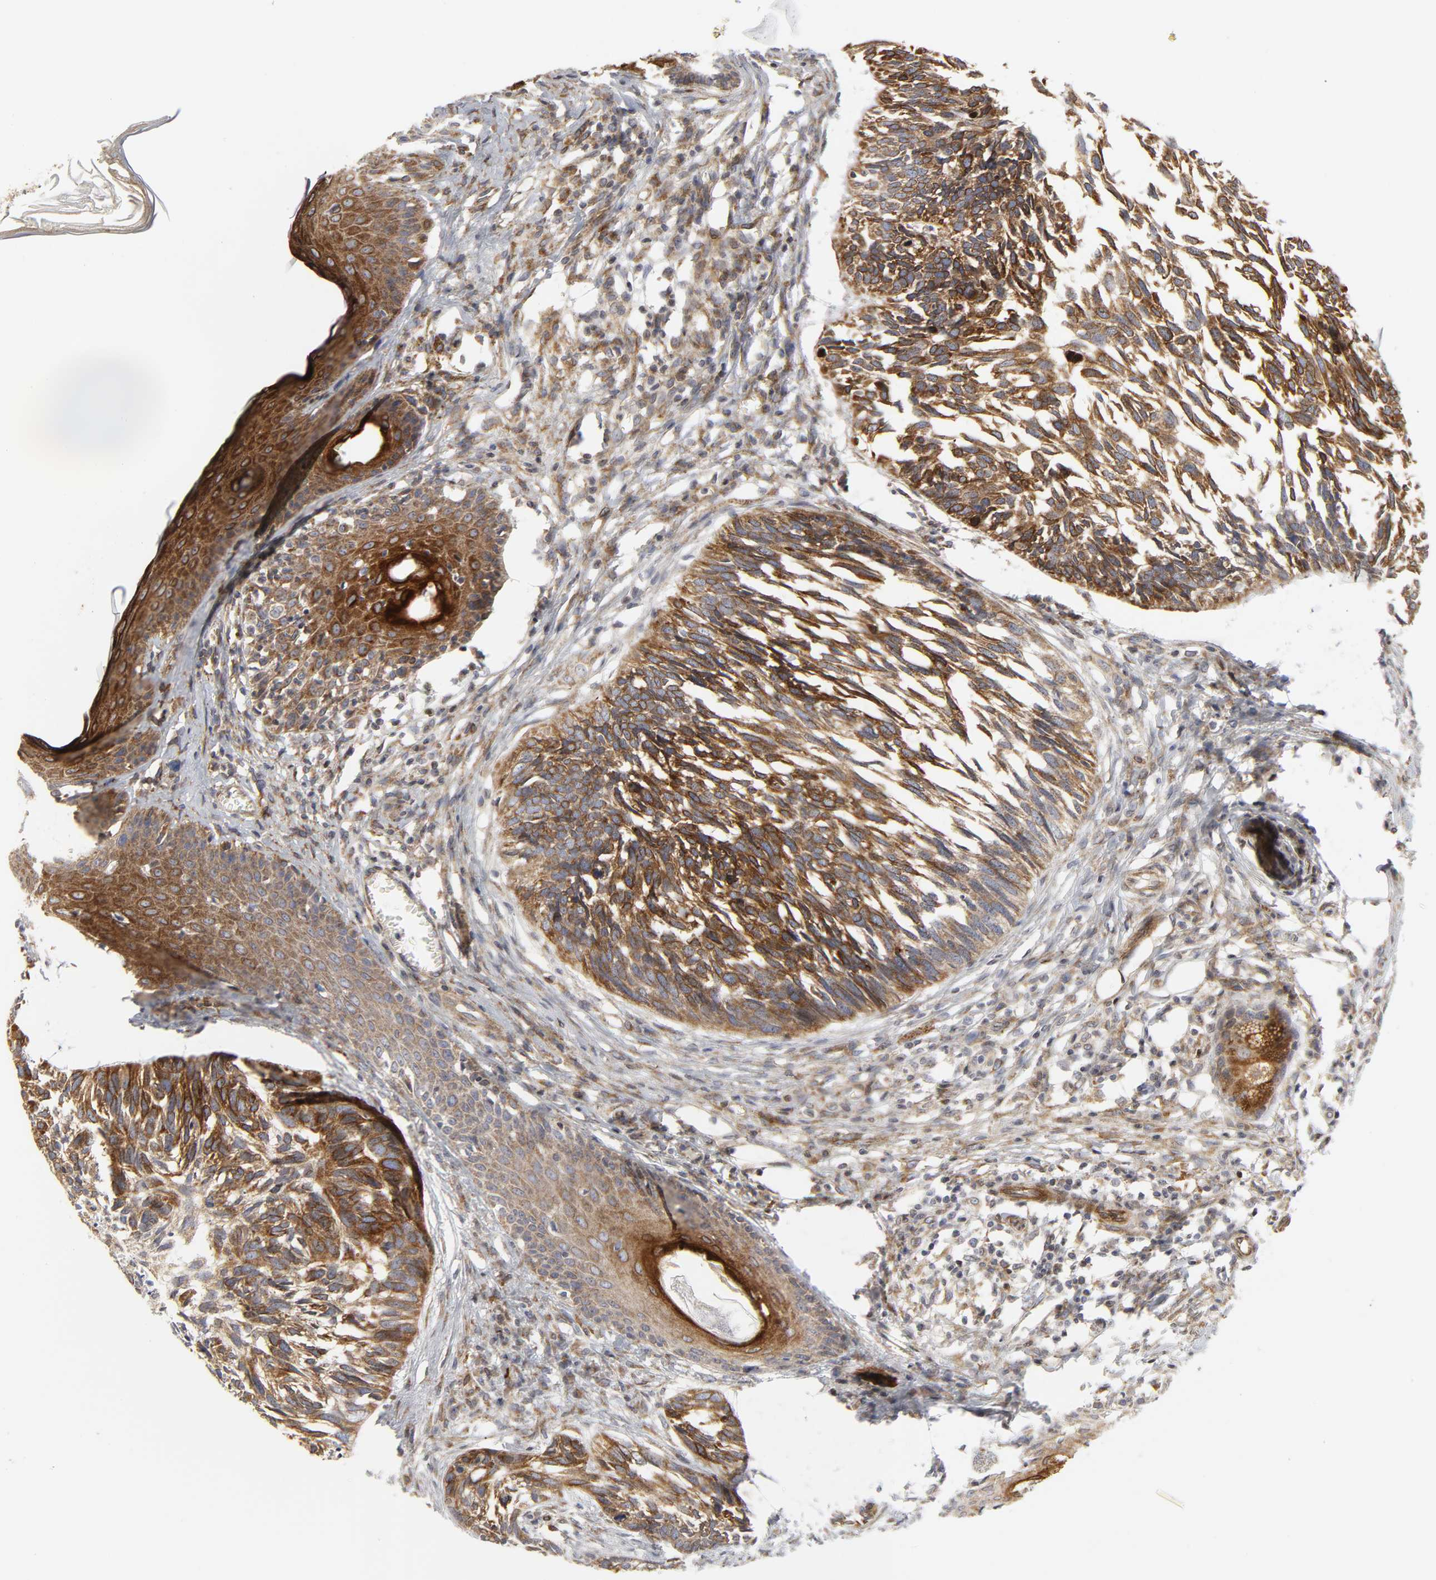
{"staining": {"intensity": "strong", "quantity": ">75%", "location": "cytoplasmic/membranous"}, "tissue": "skin cancer", "cell_type": "Tumor cells", "image_type": "cancer", "snomed": [{"axis": "morphology", "description": "Basal cell carcinoma"}, {"axis": "topography", "description": "Skin"}], "caption": "IHC (DAB (3,3'-diaminobenzidine)) staining of skin cancer (basal cell carcinoma) demonstrates strong cytoplasmic/membranous protein expression in about >75% of tumor cells.", "gene": "POR", "patient": {"sex": "male", "age": 63}}